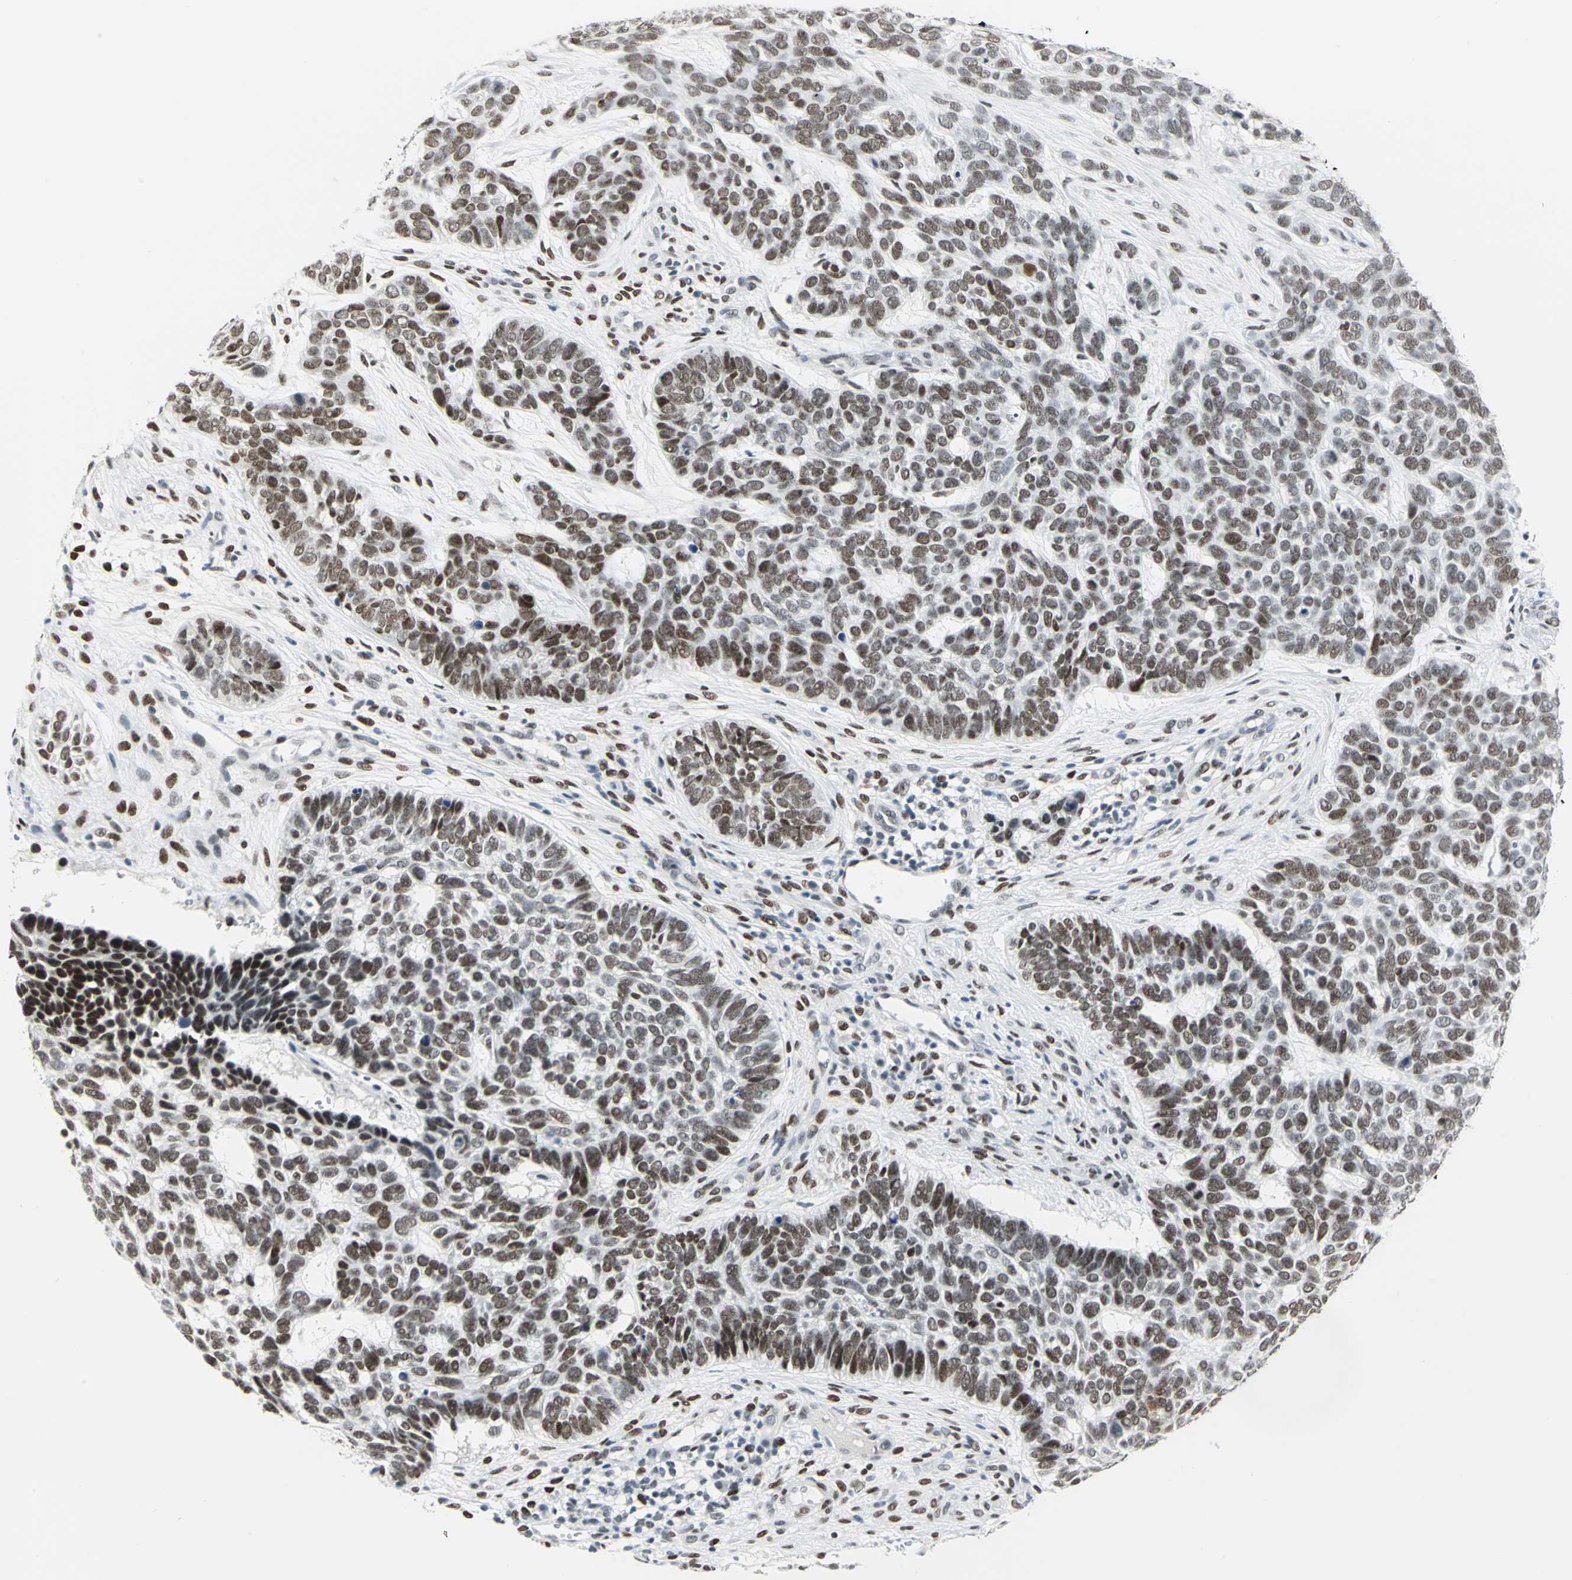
{"staining": {"intensity": "strong", "quantity": ">75%", "location": "nuclear"}, "tissue": "skin cancer", "cell_type": "Tumor cells", "image_type": "cancer", "snomed": [{"axis": "morphology", "description": "Basal cell carcinoma"}, {"axis": "topography", "description": "Skin"}], "caption": "This is a micrograph of immunohistochemistry (IHC) staining of skin cancer (basal cell carcinoma), which shows strong staining in the nuclear of tumor cells.", "gene": "MEIS2", "patient": {"sex": "male", "age": 87}}